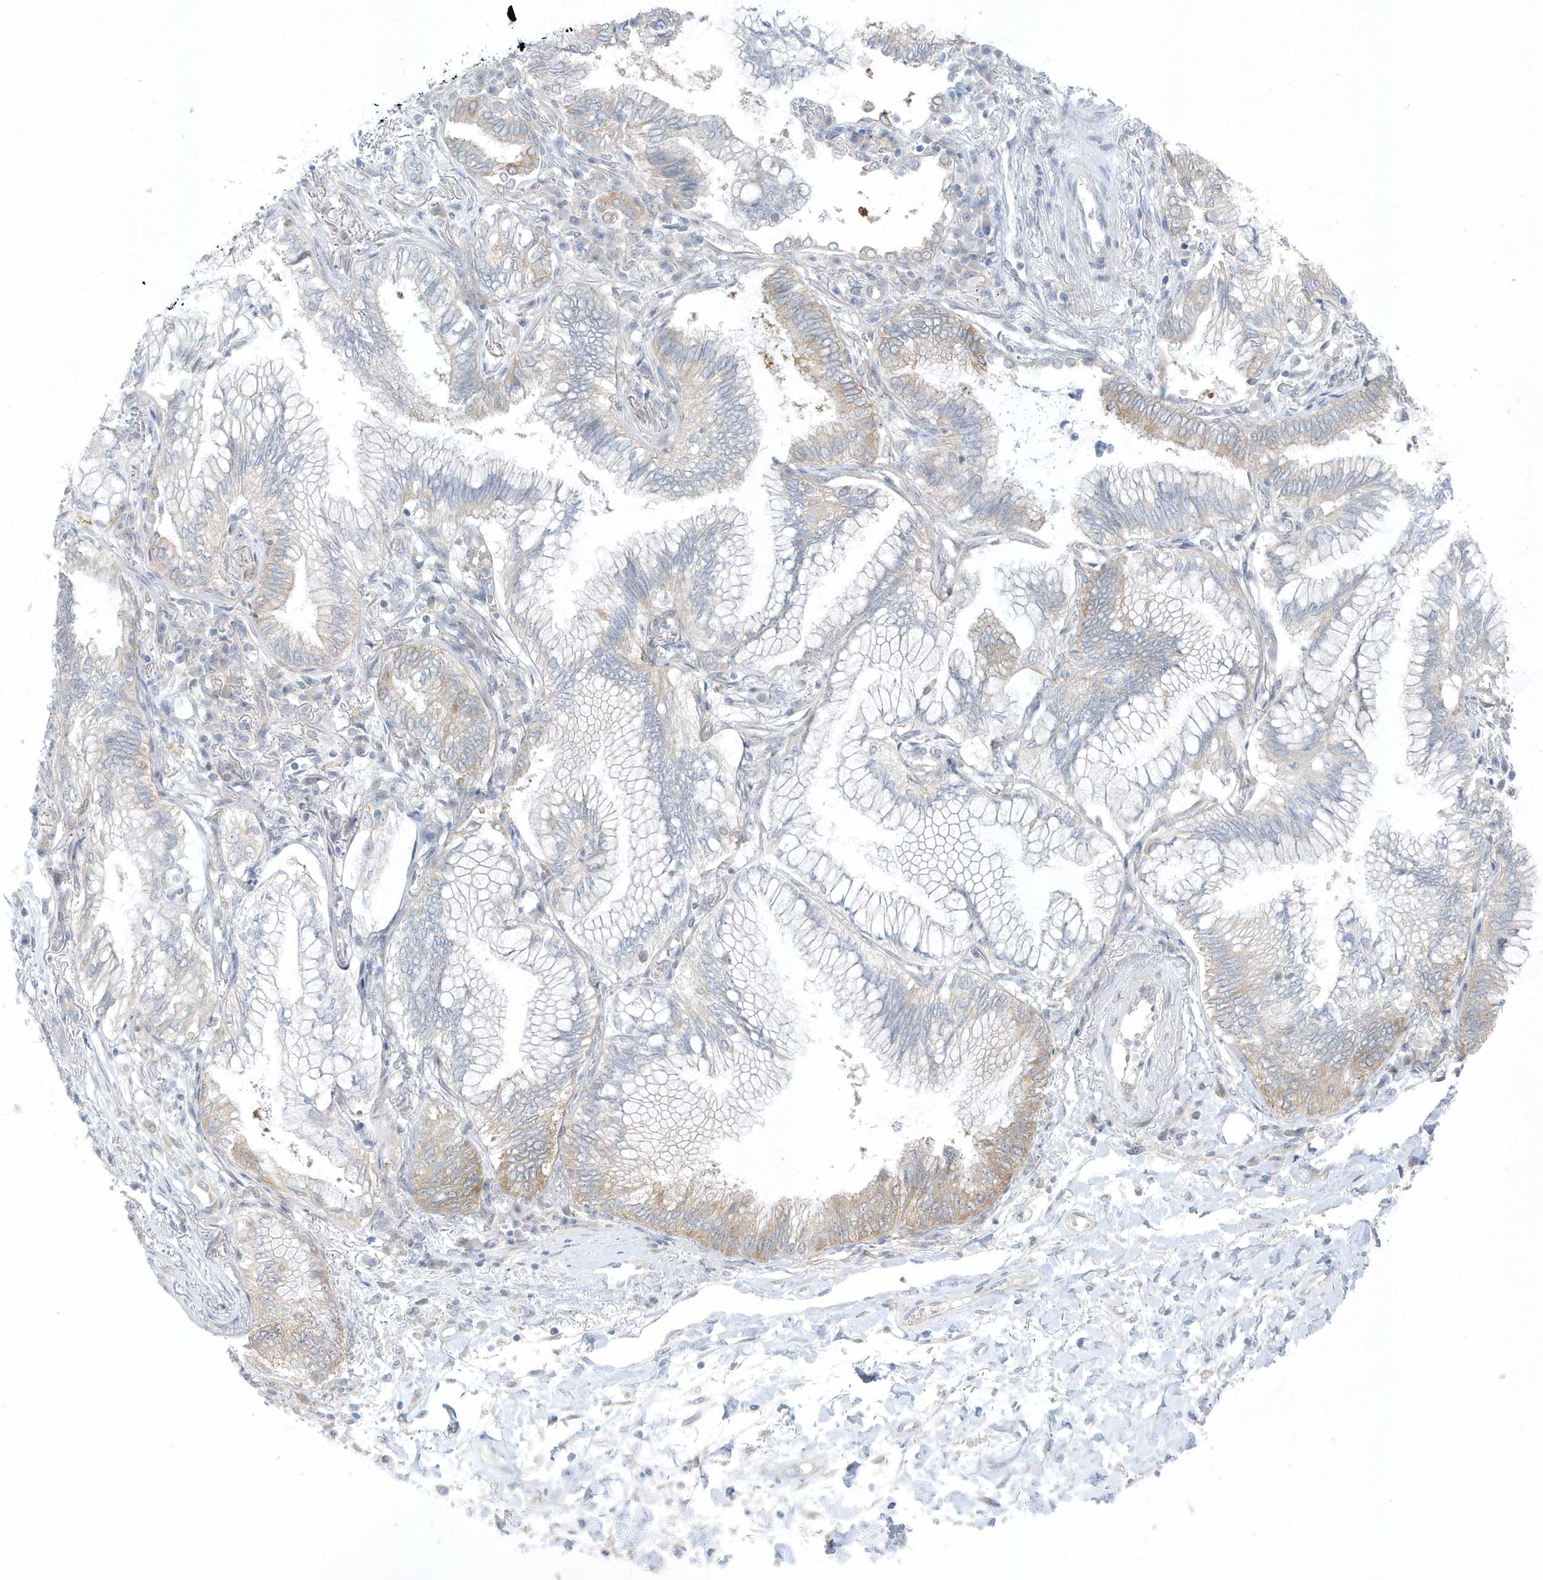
{"staining": {"intensity": "moderate", "quantity": "<25%", "location": "cytoplasmic/membranous"}, "tissue": "lung cancer", "cell_type": "Tumor cells", "image_type": "cancer", "snomed": [{"axis": "morphology", "description": "Adenocarcinoma, NOS"}, {"axis": "topography", "description": "Lung"}], "caption": "An image of human lung adenocarcinoma stained for a protein displays moderate cytoplasmic/membranous brown staining in tumor cells.", "gene": "SCN3A", "patient": {"sex": "female", "age": 70}}